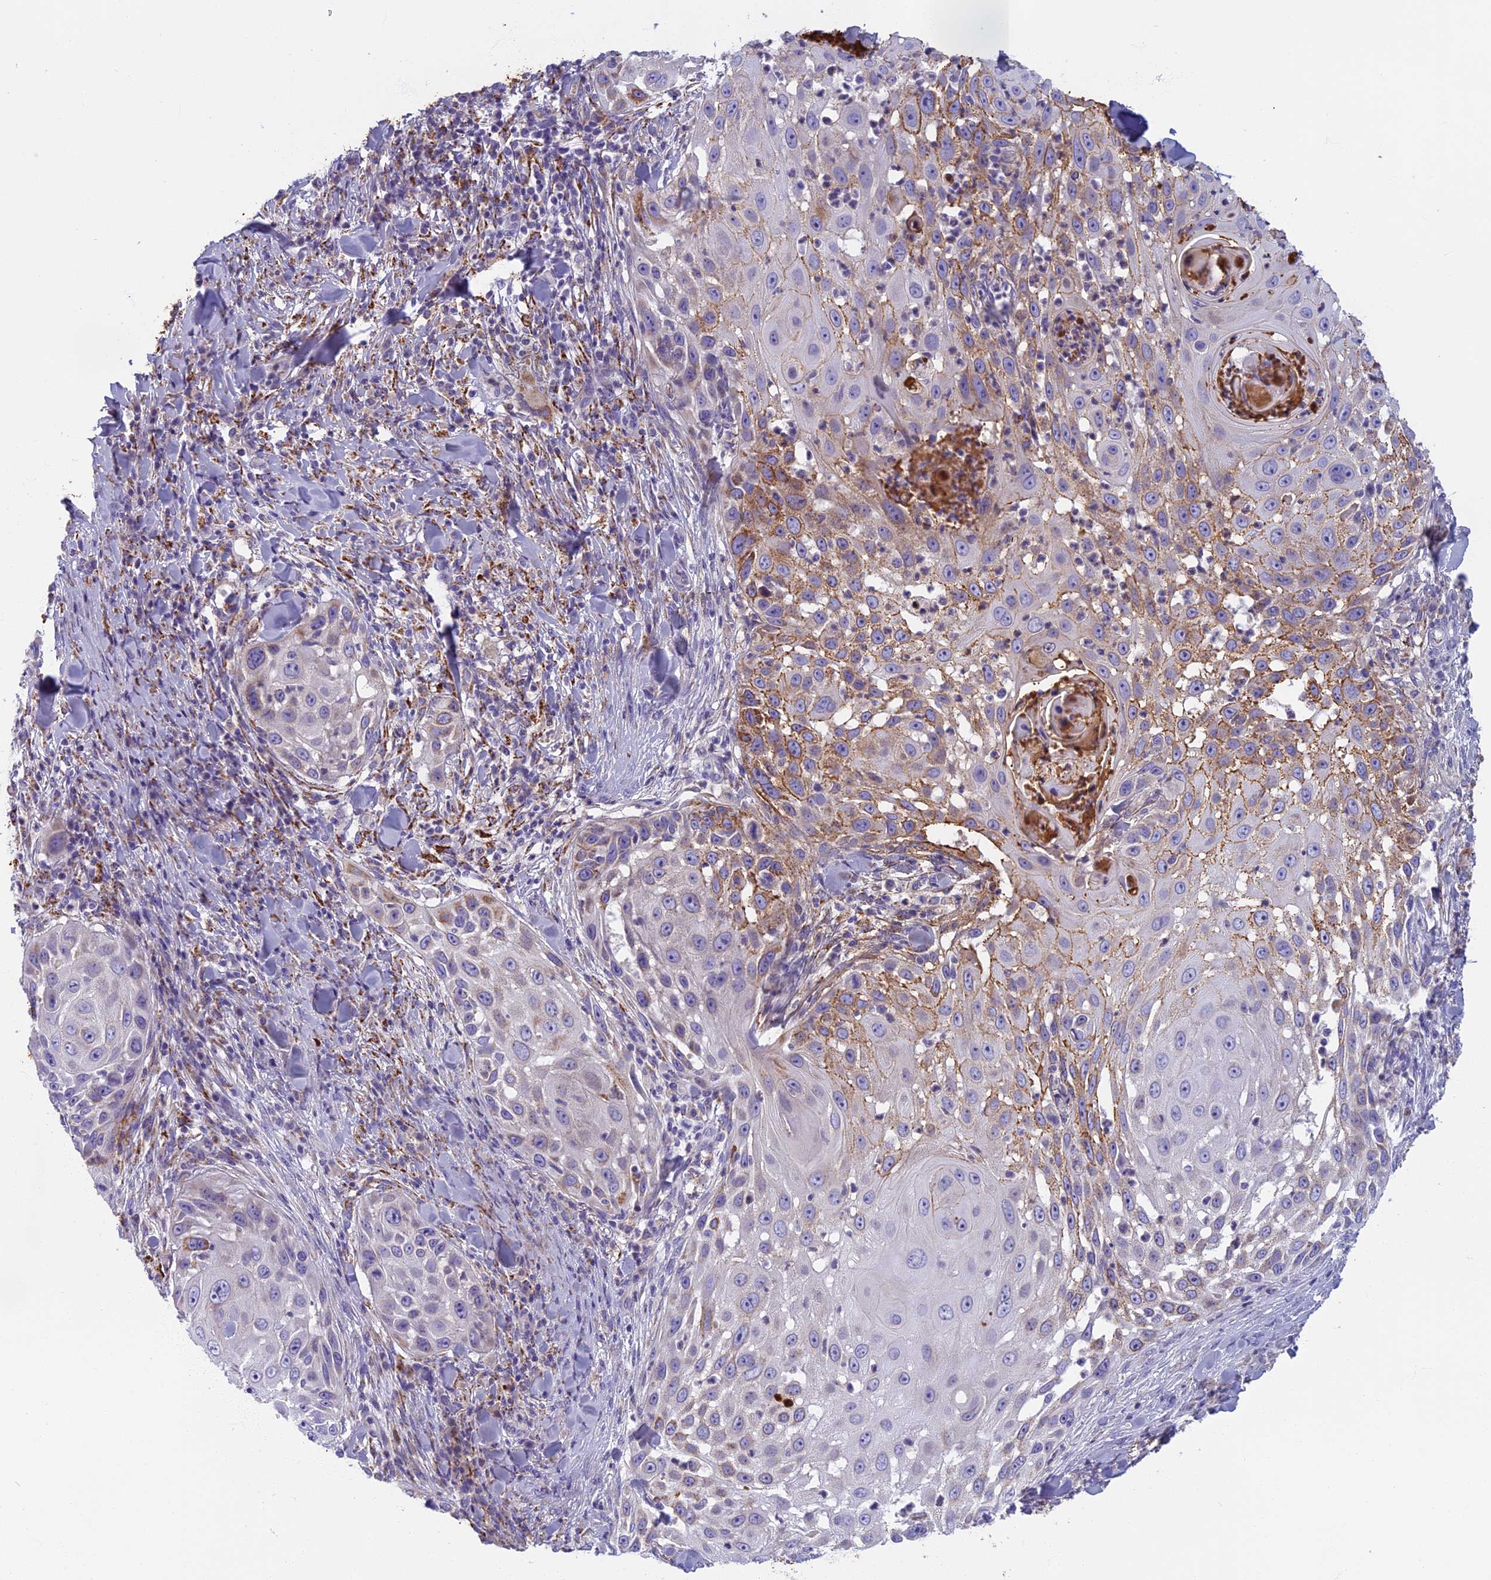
{"staining": {"intensity": "moderate", "quantity": "<25%", "location": "cytoplasmic/membranous"}, "tissue": "skin cancer", "cell_type": "Tumor cells", "image_type": "cancer", "snomed": [{"axis": "morphology", "description": "Squamous cell carcinoma, NOS"}, {"axis": "topography", "description": "Skin"}], "caption": "This image demonstrates skin squamous cell carcinoma stained with immunohistochemistry to label a protein in brown. The cytoplasmic/membranous of tumor cells show moderate positivity for the protein. Nuclei are counter-stained blue.", "gene": "SEMA7A", "patient": {"sex": "female", "age": 44}}